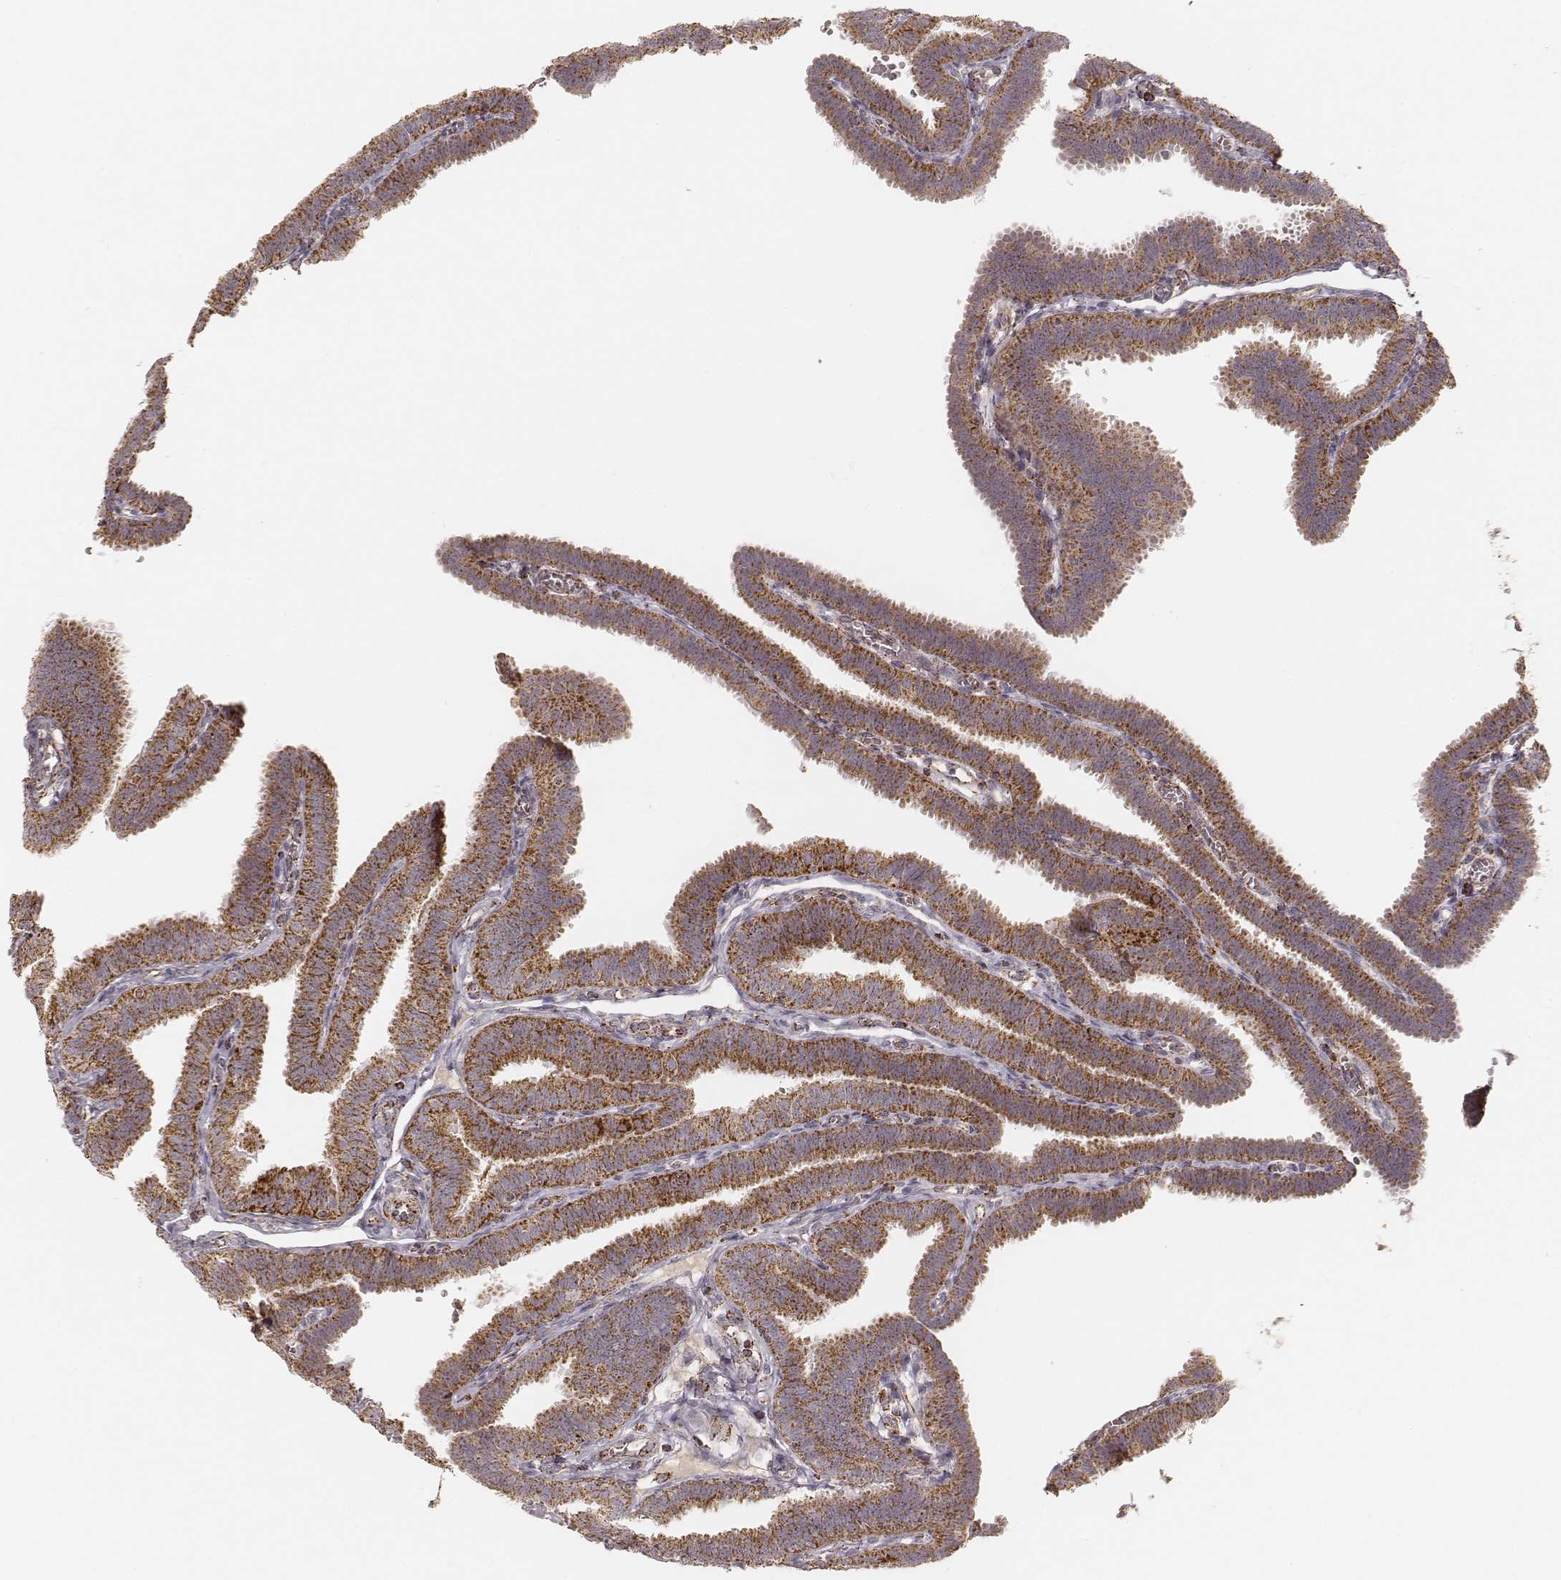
{"staining": {"intensity": "strong", "quantity": ">75%", "location": "cytoplasmic/membranous"}, "tissue": "fallopian tube", "cell_type": "Glandular cells", "image_type": "normal", "snomed": [{"axis": "morphology", "description": "Normal tissue, NOS"}, {"axis": "topography", "description": "Fallopian tube"}], "caption": "Unremarkable fallopian tube displays strong cytoplasmic/membranous staining in approximately >75% of glandular cells The protein of interest is shown in brown color, while the nuclei are stained blue..", "gene": "CS", "patient": {"sex": "female", "age": 25}}